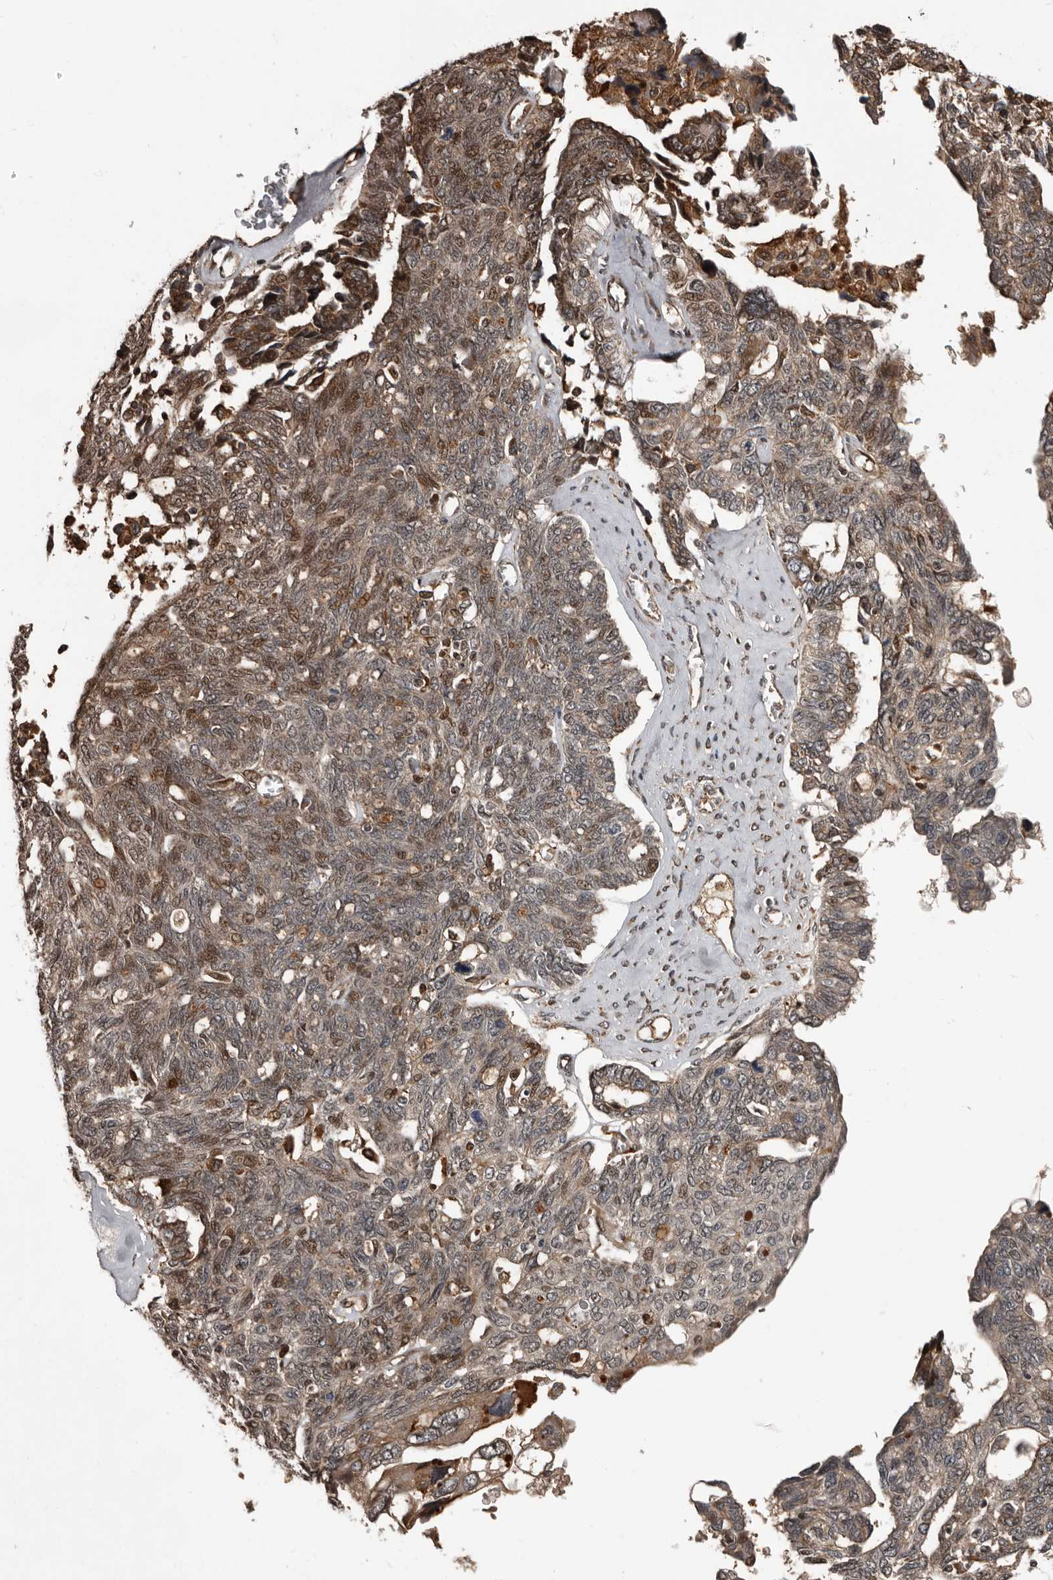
{"staining": {"intensity": "moderate", "quantity": "25%-75%", "location": "cytoplasmic/membranous,nuclear"}, "tissue": "ovarian cancer", "cell_type": "Tumor cells", "image_type": "cancer", "snomed": [{"axis": "morphology", "description": "Cystadenocarcinoma, serous, NOS"}, {"axis": "topography", "description": "Ovary"}], "caption": "About 25%-75% of tumor cells in human ovarian serous cystadenocarcinoma demonstrate moderate cytoplasmic/membranous and nuclear protein staining as visualized by brown immunohistochemical staining.", "gene": "SERTAD4", "patient": {"sex": "female", "age": 79}}